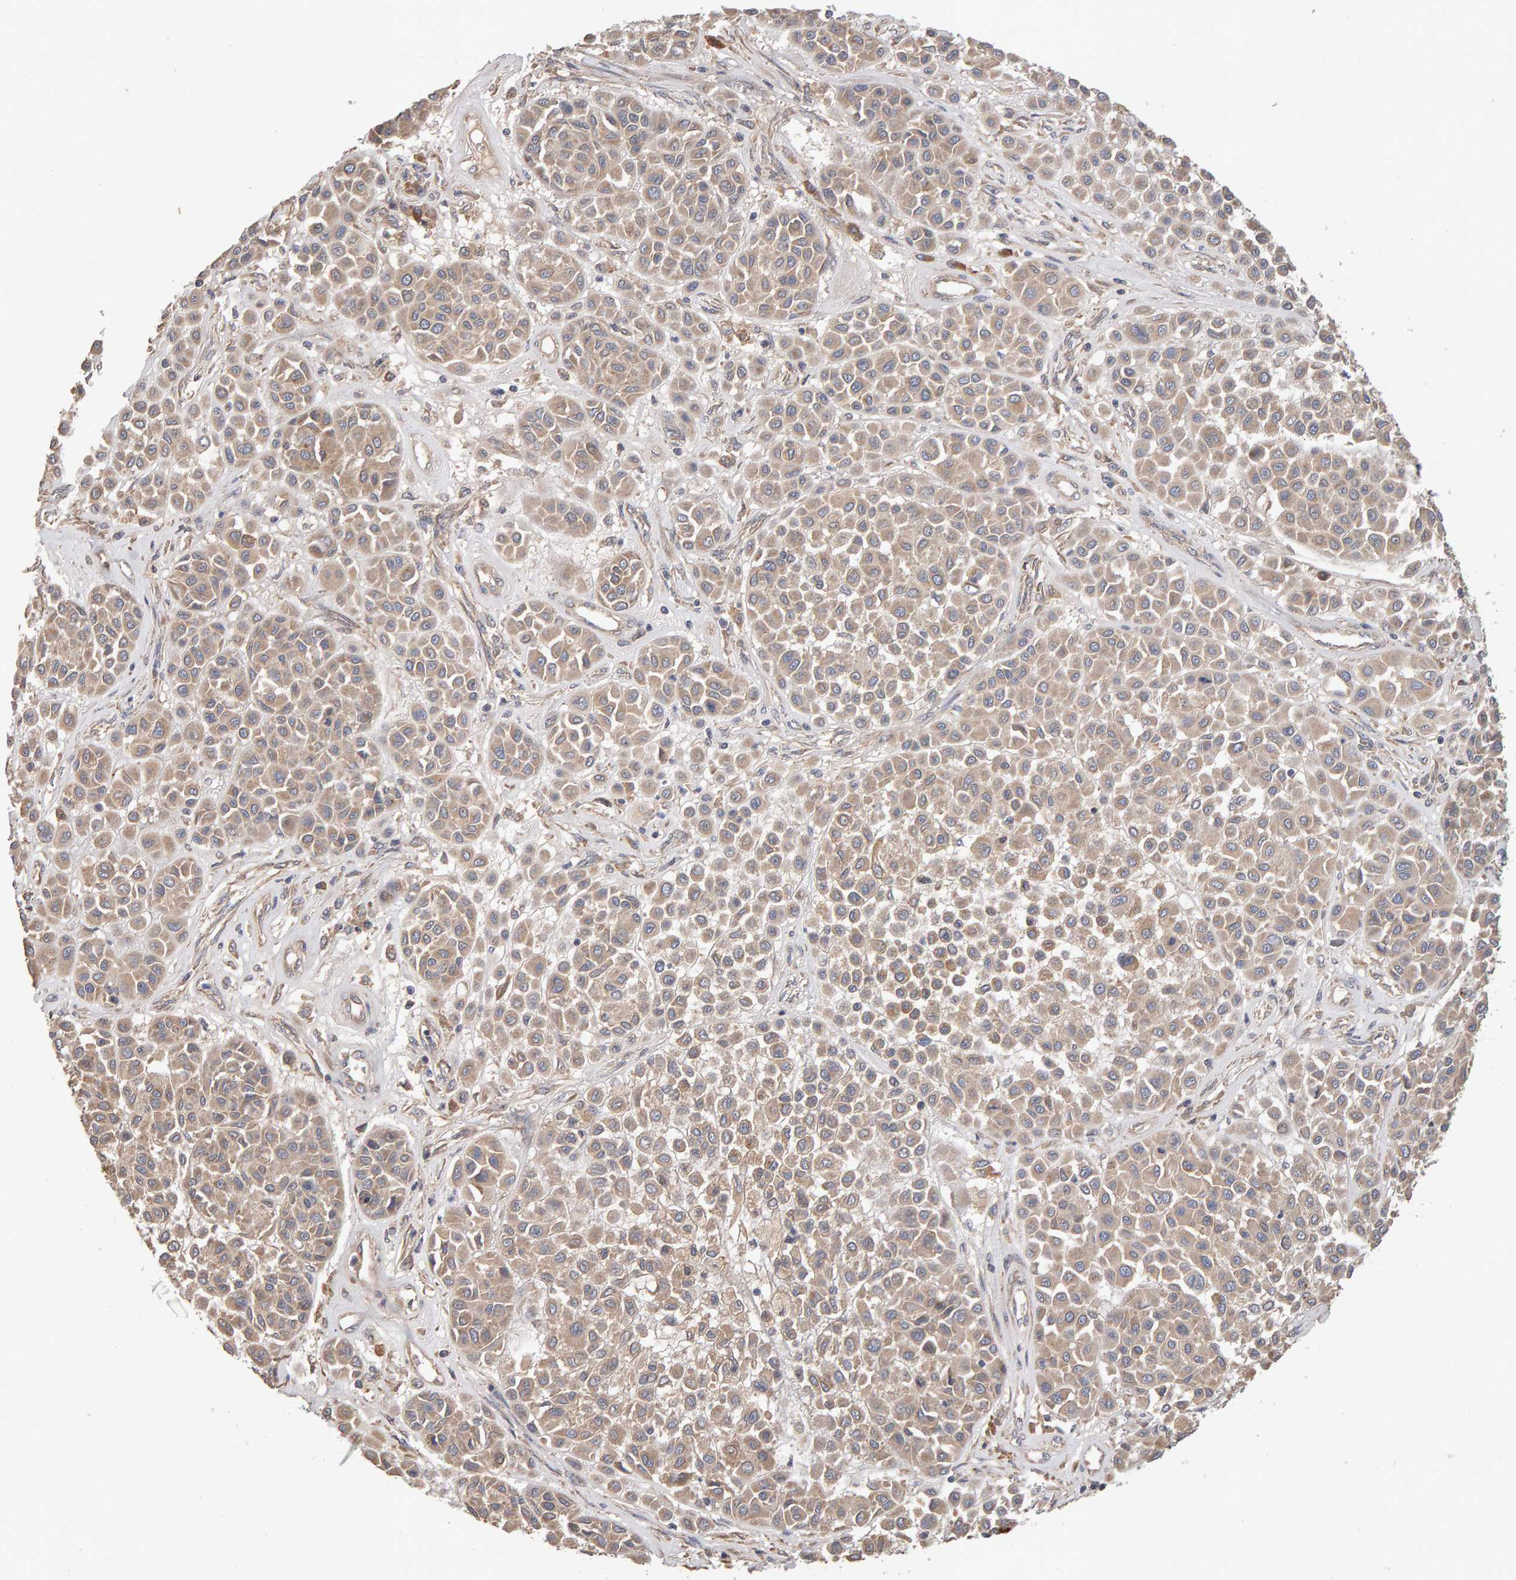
{"staining": {"intensity": "weak", "quantity": ">75%", "location": "cytoplasmic/membranous"}, "tissue": "melanoma", "cell_type": "Tumor cells", "image_type": "cancer", "snomed": [{"axis": "morphology", "description": "Malignant melanoma, Metastatic site"}, {"axis": "topography", "description": "Soft tissue"}], "caption": "This is an image of IHC staining of melanoma, which shows weak positivity in the cytoplasmic/membranous of tumor cells.", "gene": "RNF19A", "patient": {"sex": "male", "age": 41}}